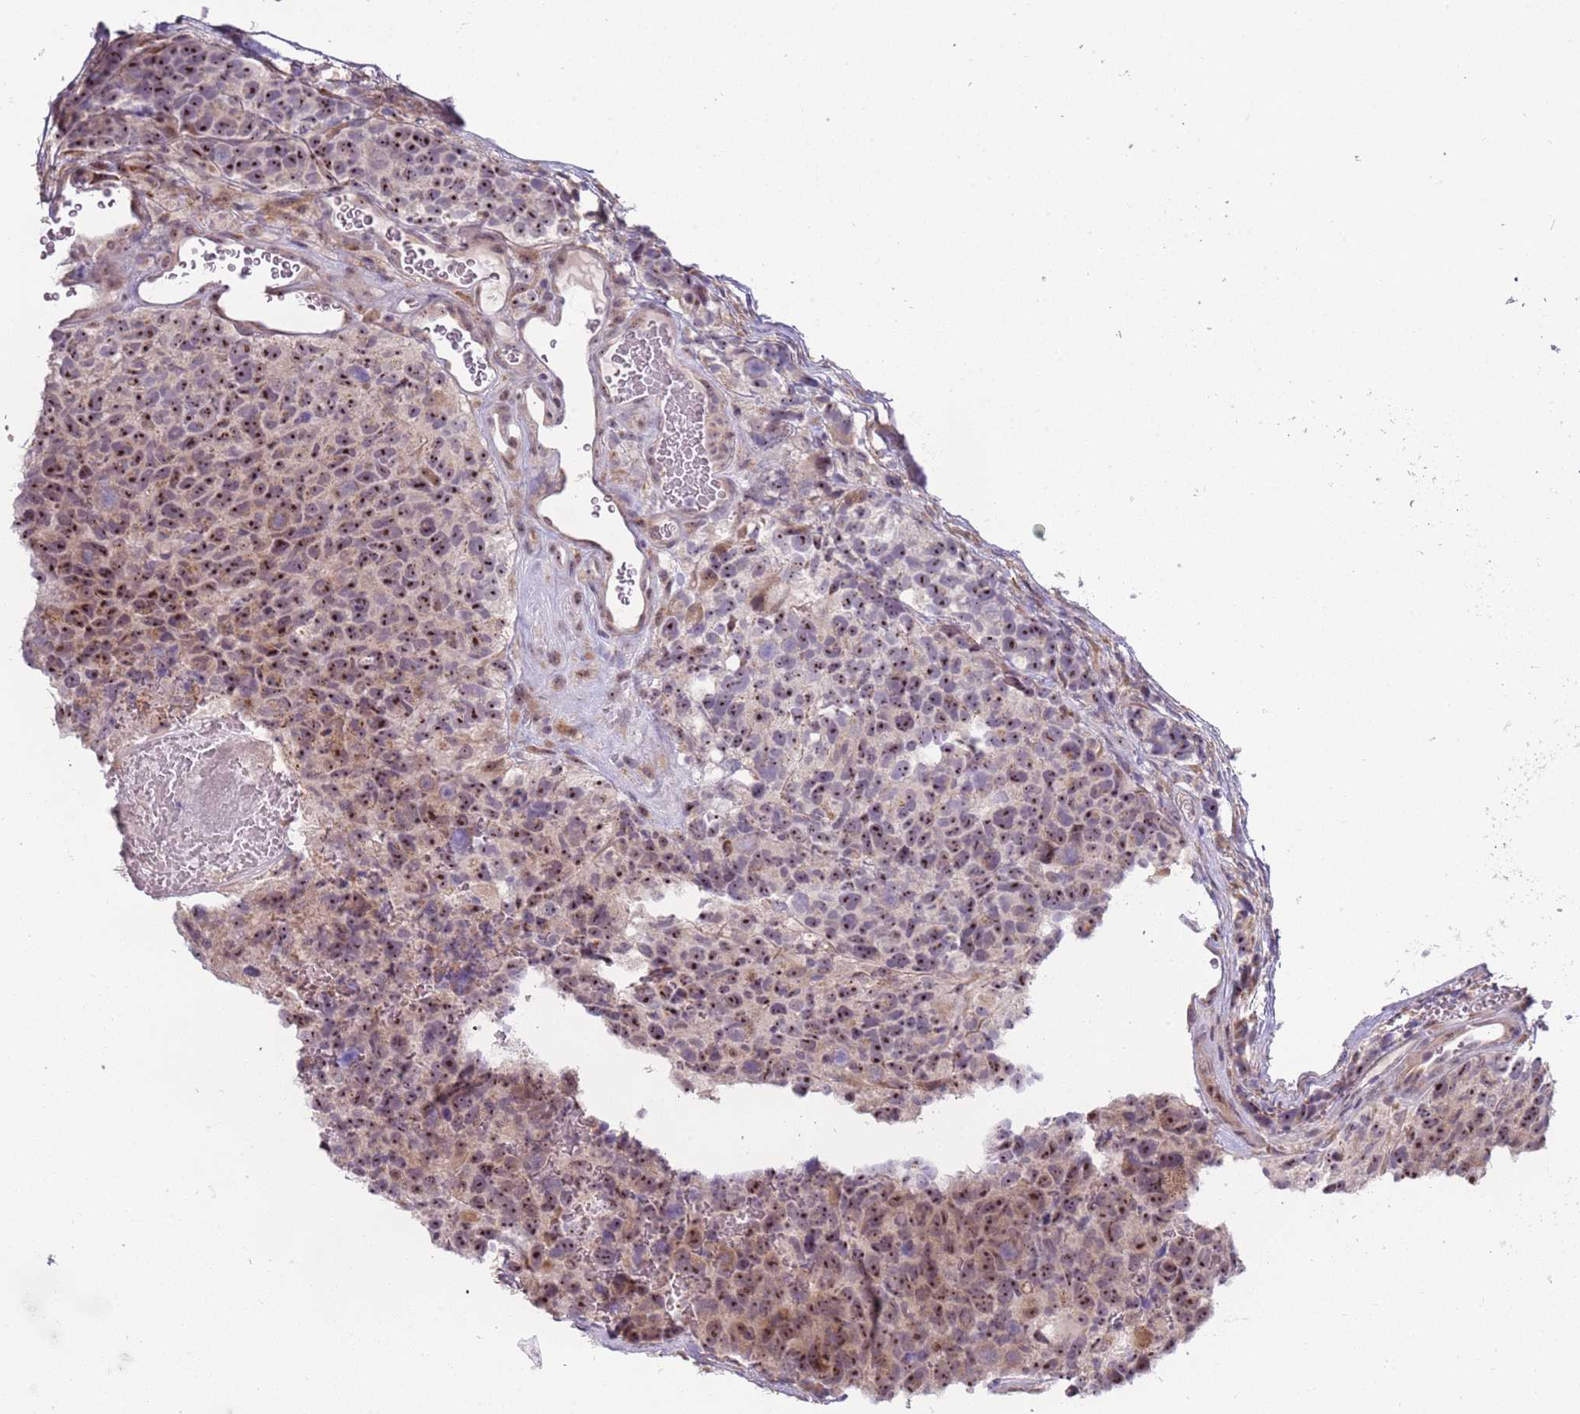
{"staining": {"intensity": "moderate", "quantity": ">75%", "location": "nuclear"}, "tissue": "glioma", "cell_type": "Tumor cells", "image_type": "cancer", "snomed": [{"axis": "morphology", "description": "Glioma, malignant, High grade"}, {"axis": "topography", "description": "Brain"}], "caption": "Glioma tissue displays moderate nuclear positivity in about >75% of tumor cells, visualized by immunohistochemistry. Immunohistochemistry (ihc) stains the protein in brown and the nuclei are stained blue.", "gene": "UCMA", "patient": {"sex": "male", "age": 69}}